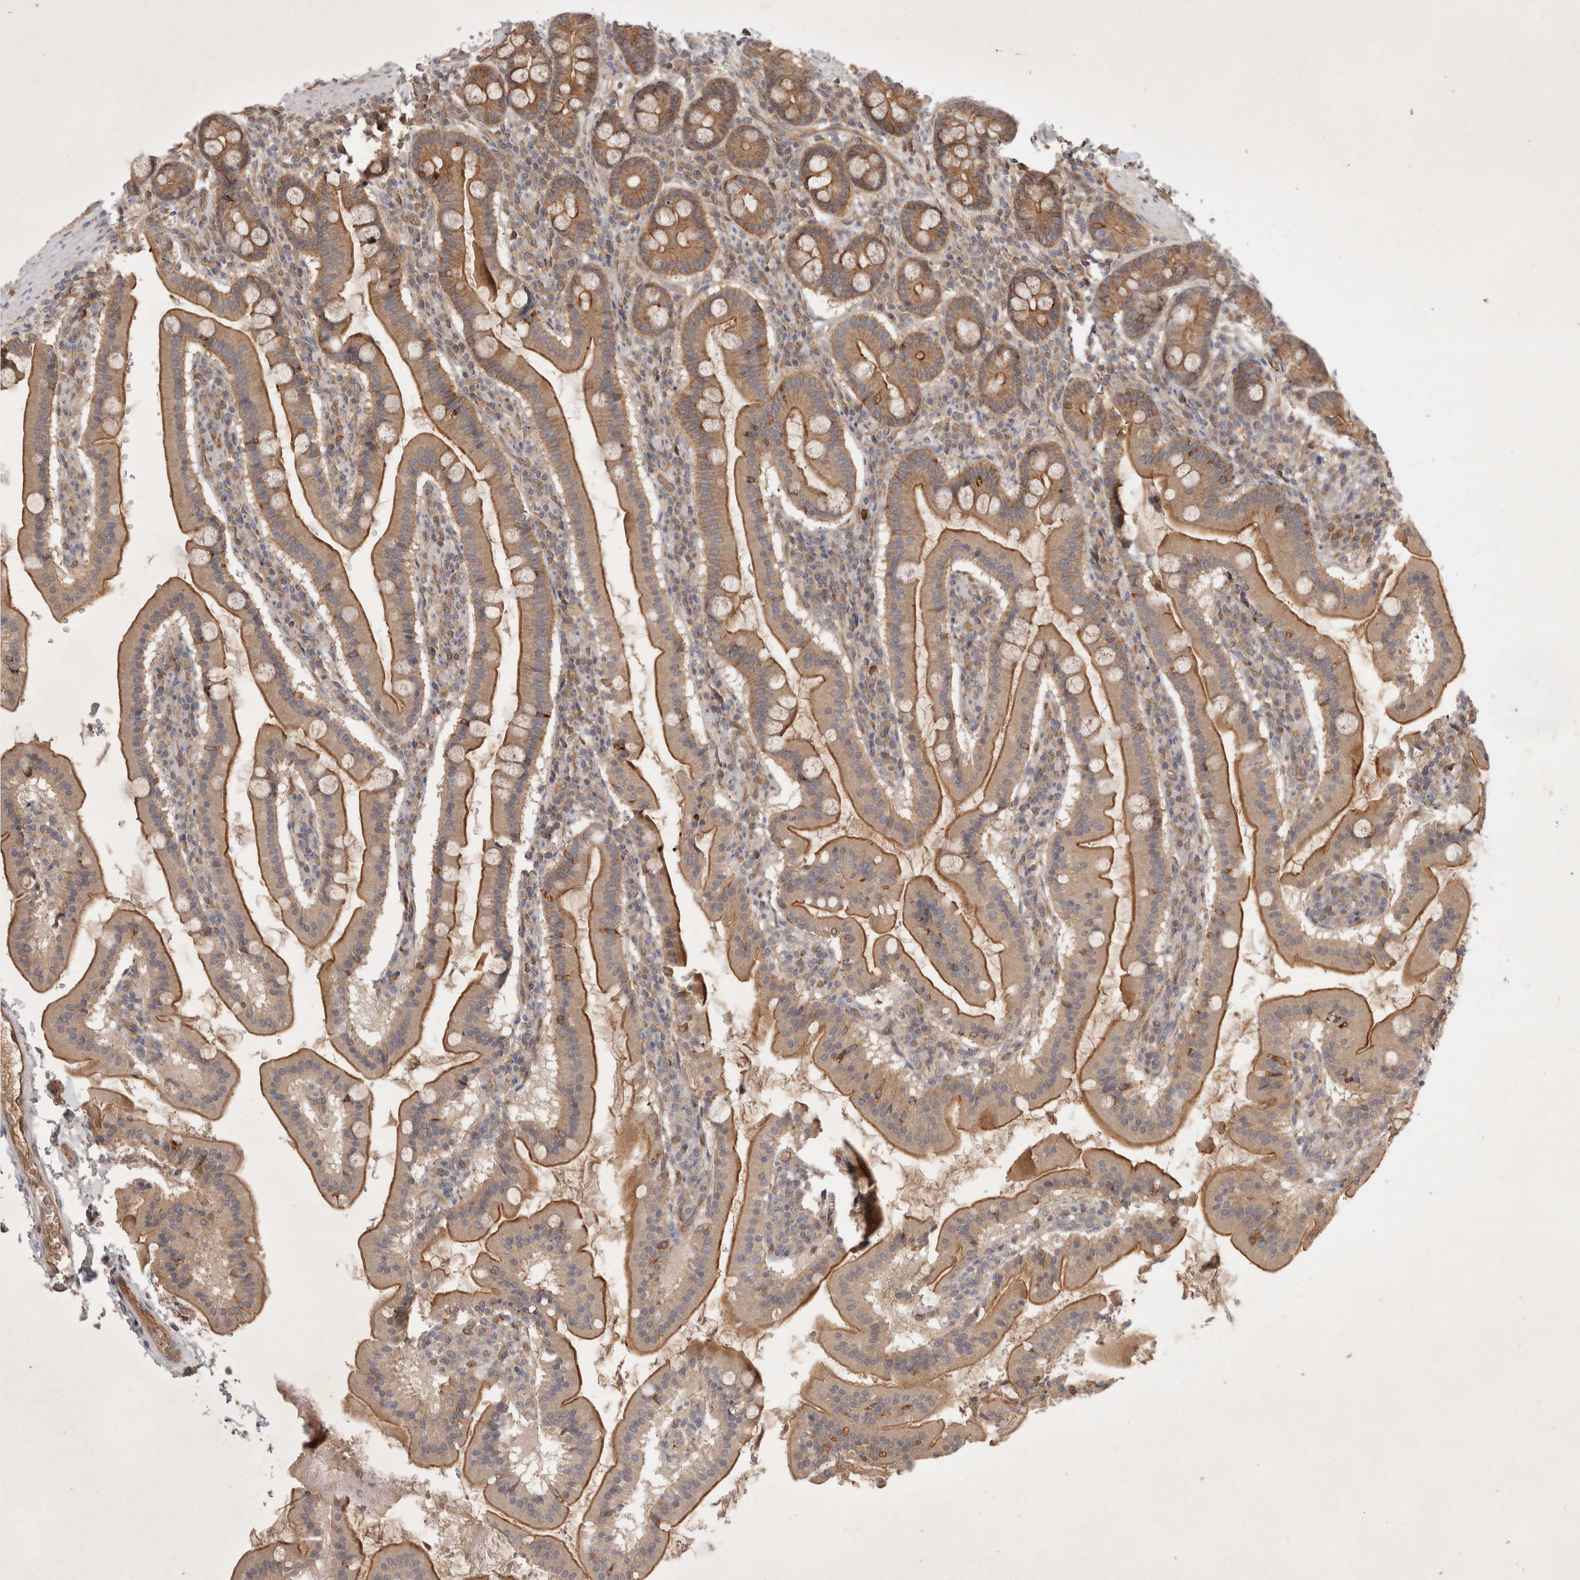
{"staining": {"intensity": "moderate", "quantity": ">75%", "location": "cytoplasmic/membranous"}, "tissue": "duodenum", "cell_type": "Glandular cells", "image_type": "normal", "snomed": [{"axis": "morphology", "description": "Normal tissue, NOS"}, {"axis": "morphology", "description": "Adenocarcinoma, NOS"}, {"axis": "topography", "description": "Pancreas"}, {"axis": "topography", "description": "Duodenum"}], "caption": "High-power microscopy captured an immunohistochemistry photomicrograph of benign duodenum, revealing moderate cytoplasmic/membranous expression in approximately >75% of glandular cells. Using DAB (3,3'-diaminobenzidine) (brown) and hematoxylin (blue) stains, captured at high magnification using brightfield microscopy.", "gene": "YES1", "patient": {"sex": "male", "age": 50}}